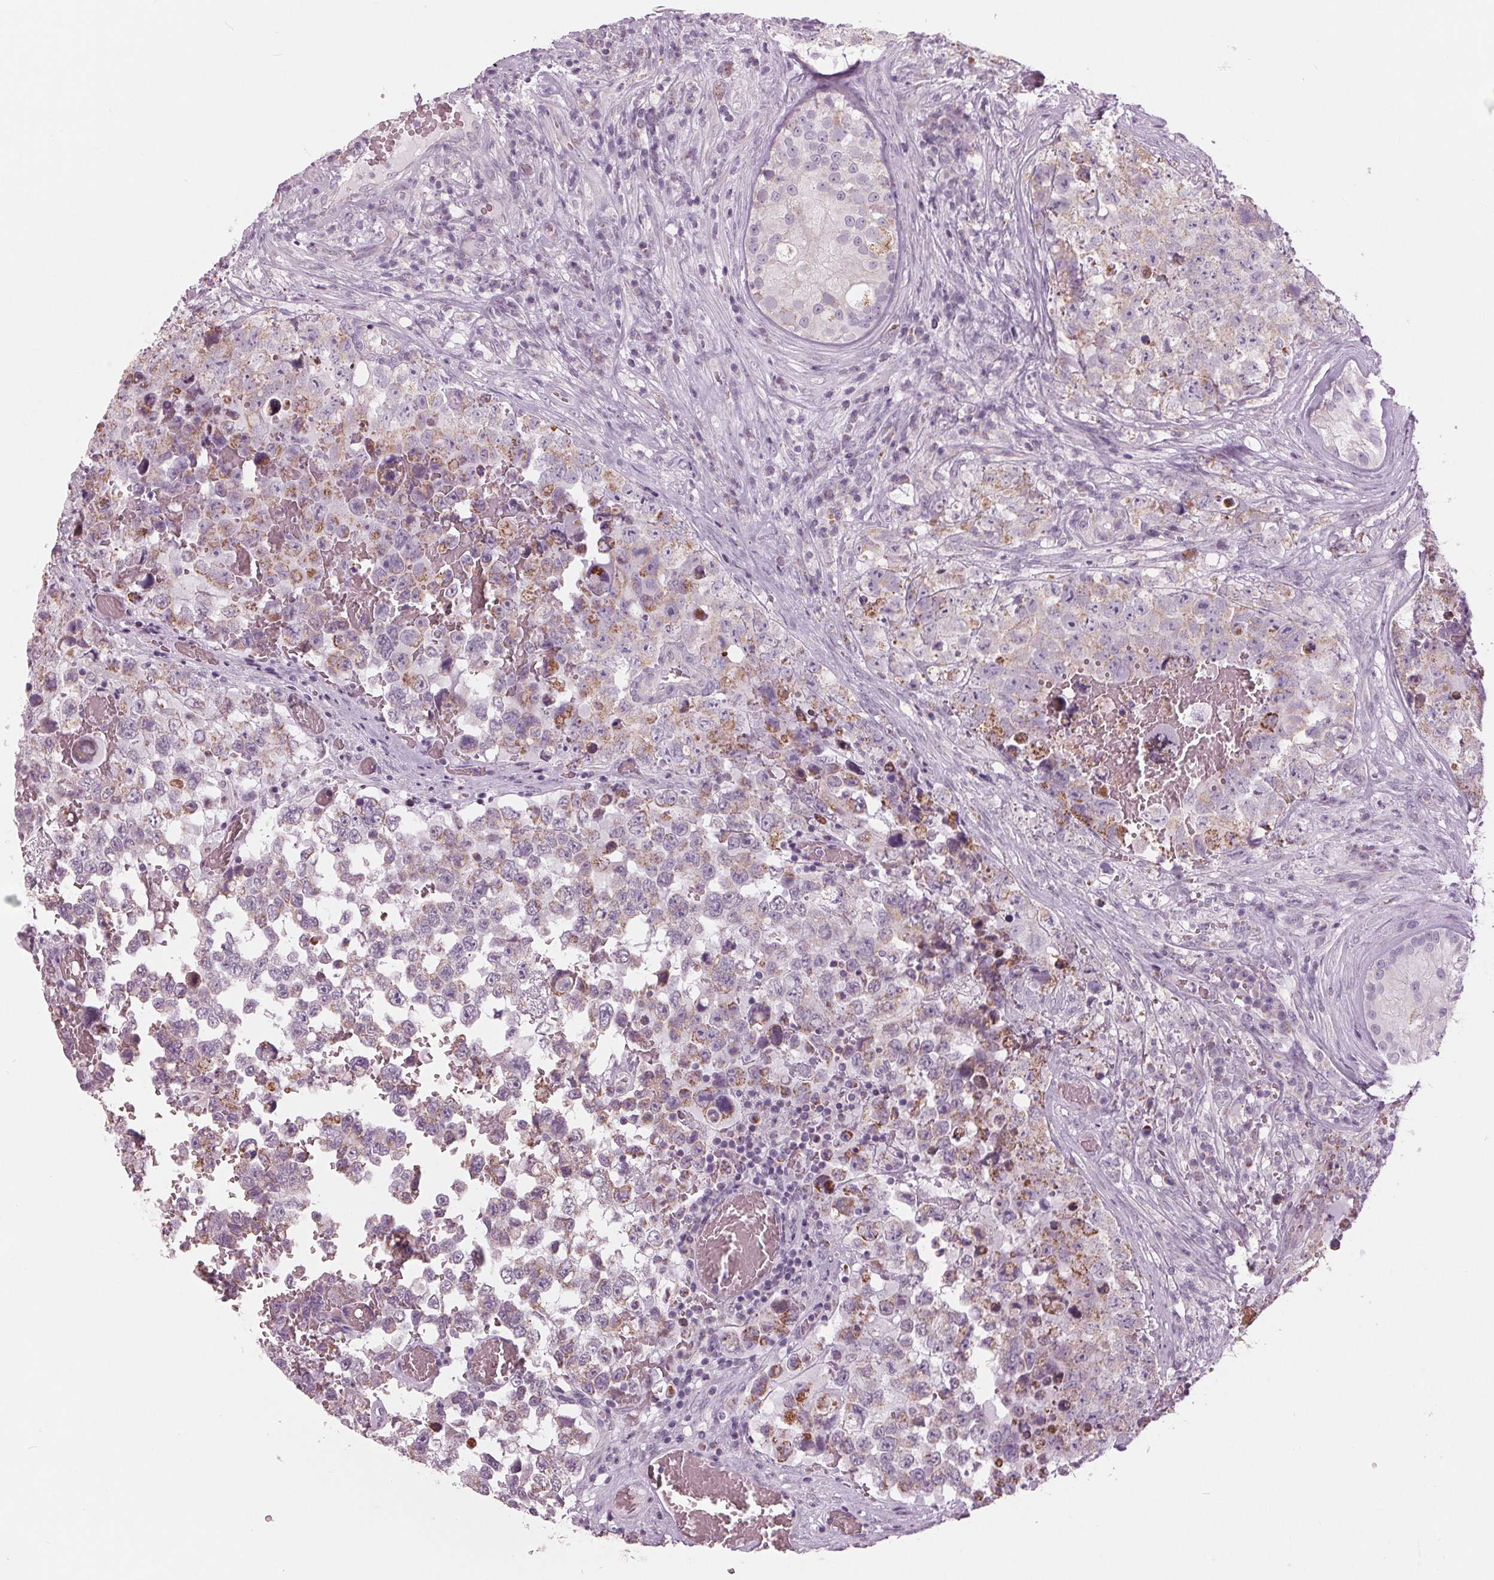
{"staining": {"intensity": "weak", "quantity": "<25%", "location": "cytoplasmic/membranous"}, "tissue": "testis cancer", "cell_type": "Tumor cells", "image_type": "cancer", "snomed": [{"axis": "morphology", "description": "Carcinoma, Embryonal, NOS"}, {"axis": "topography", "description": "Testis"}], "caption": "Embryonal carcinoma (testis) stained for a protein using IHC displays no staining tumor cells.", "gene": "SAMD4A", "patient": {"sex": "male", "age": 18}}